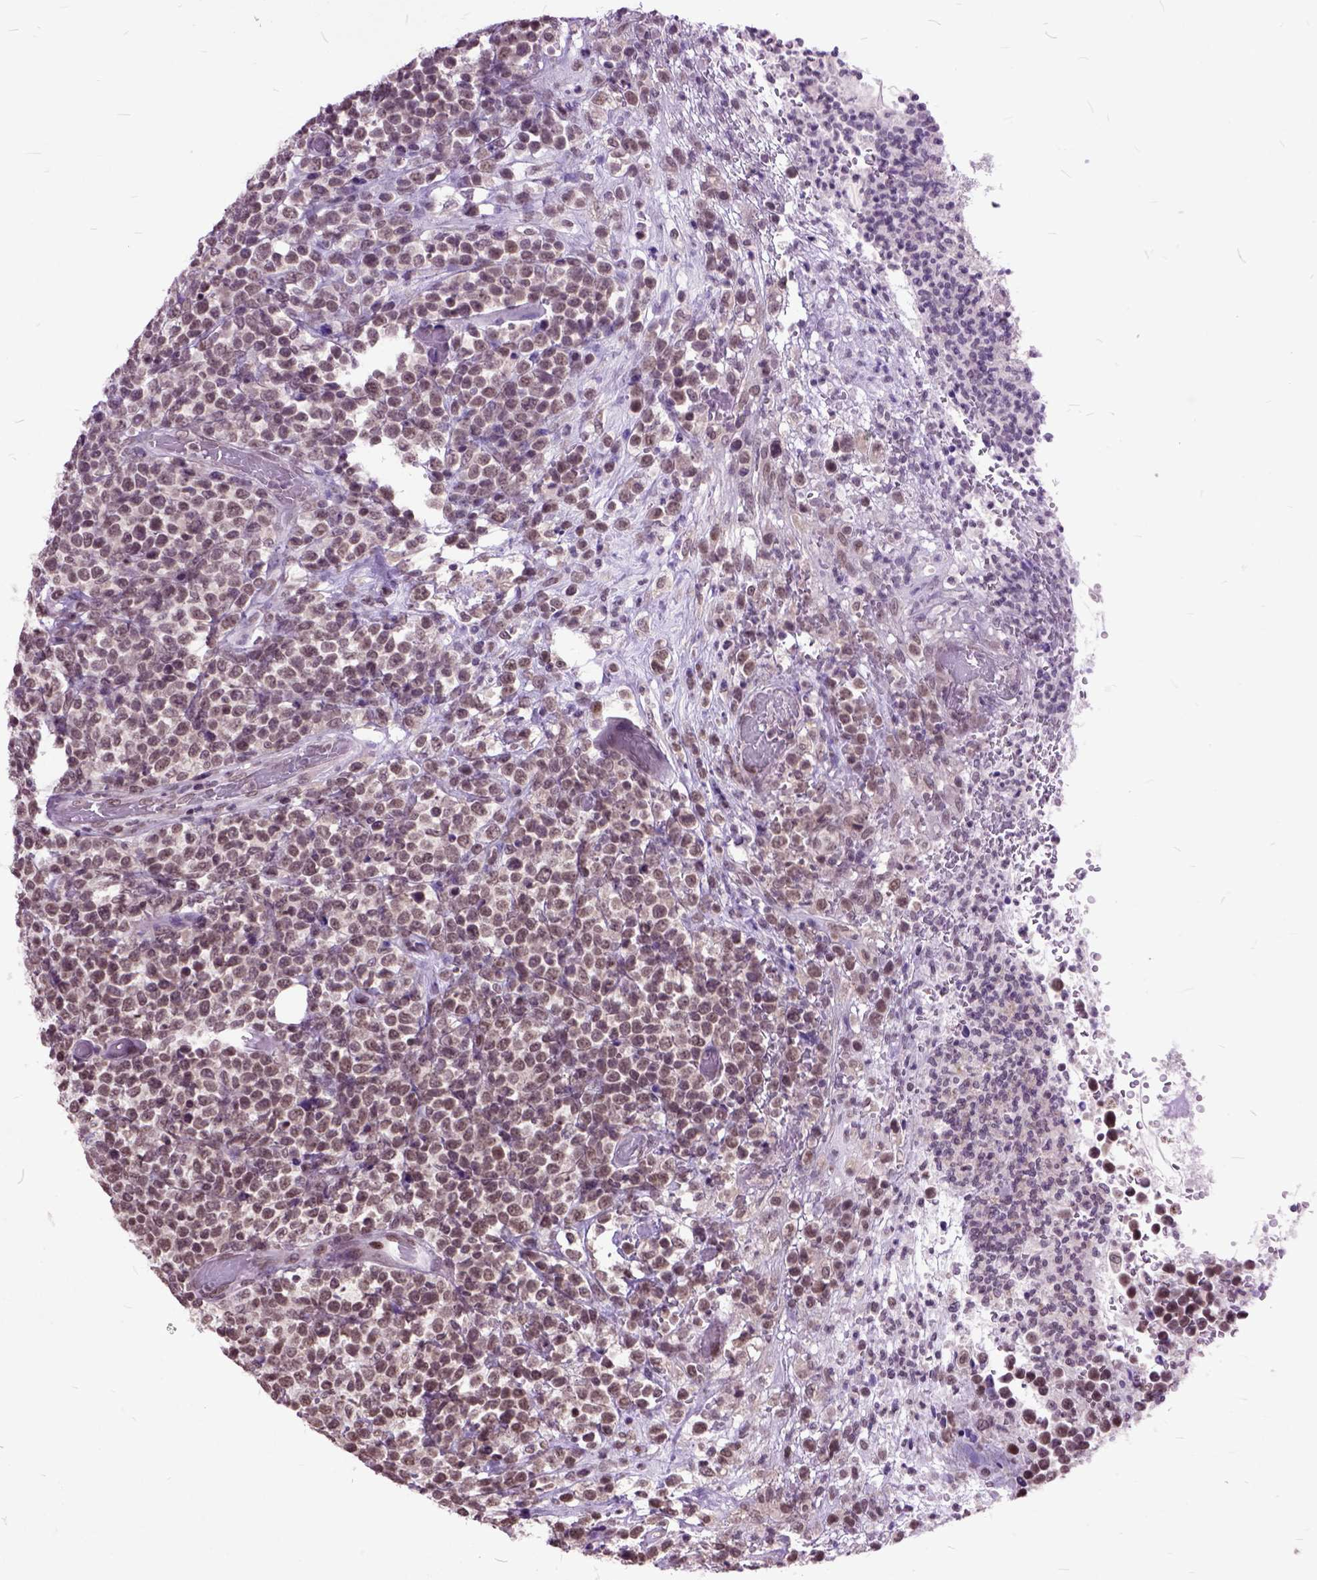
{"staining": {"intensity": "moderate", "quantity": ">75%", "location": "nuclear"}, "tissue": "lymphoma", "cell_type": "Tumor cells", "image_type": "cancer", "snomed": [{"axis": "morphology", "description": "Malignant lymphoma, non-Hodgkin's type, High grade"}, {"axis": "topography", "description": "Soft tissue"}], "caption": "Protein analysis of lymphoma tissue shows moderate nuclear positivity in approximately >75% of tumor cells.", "gene": "ORC5", "patient": {"sex": "female", "age": 56}}